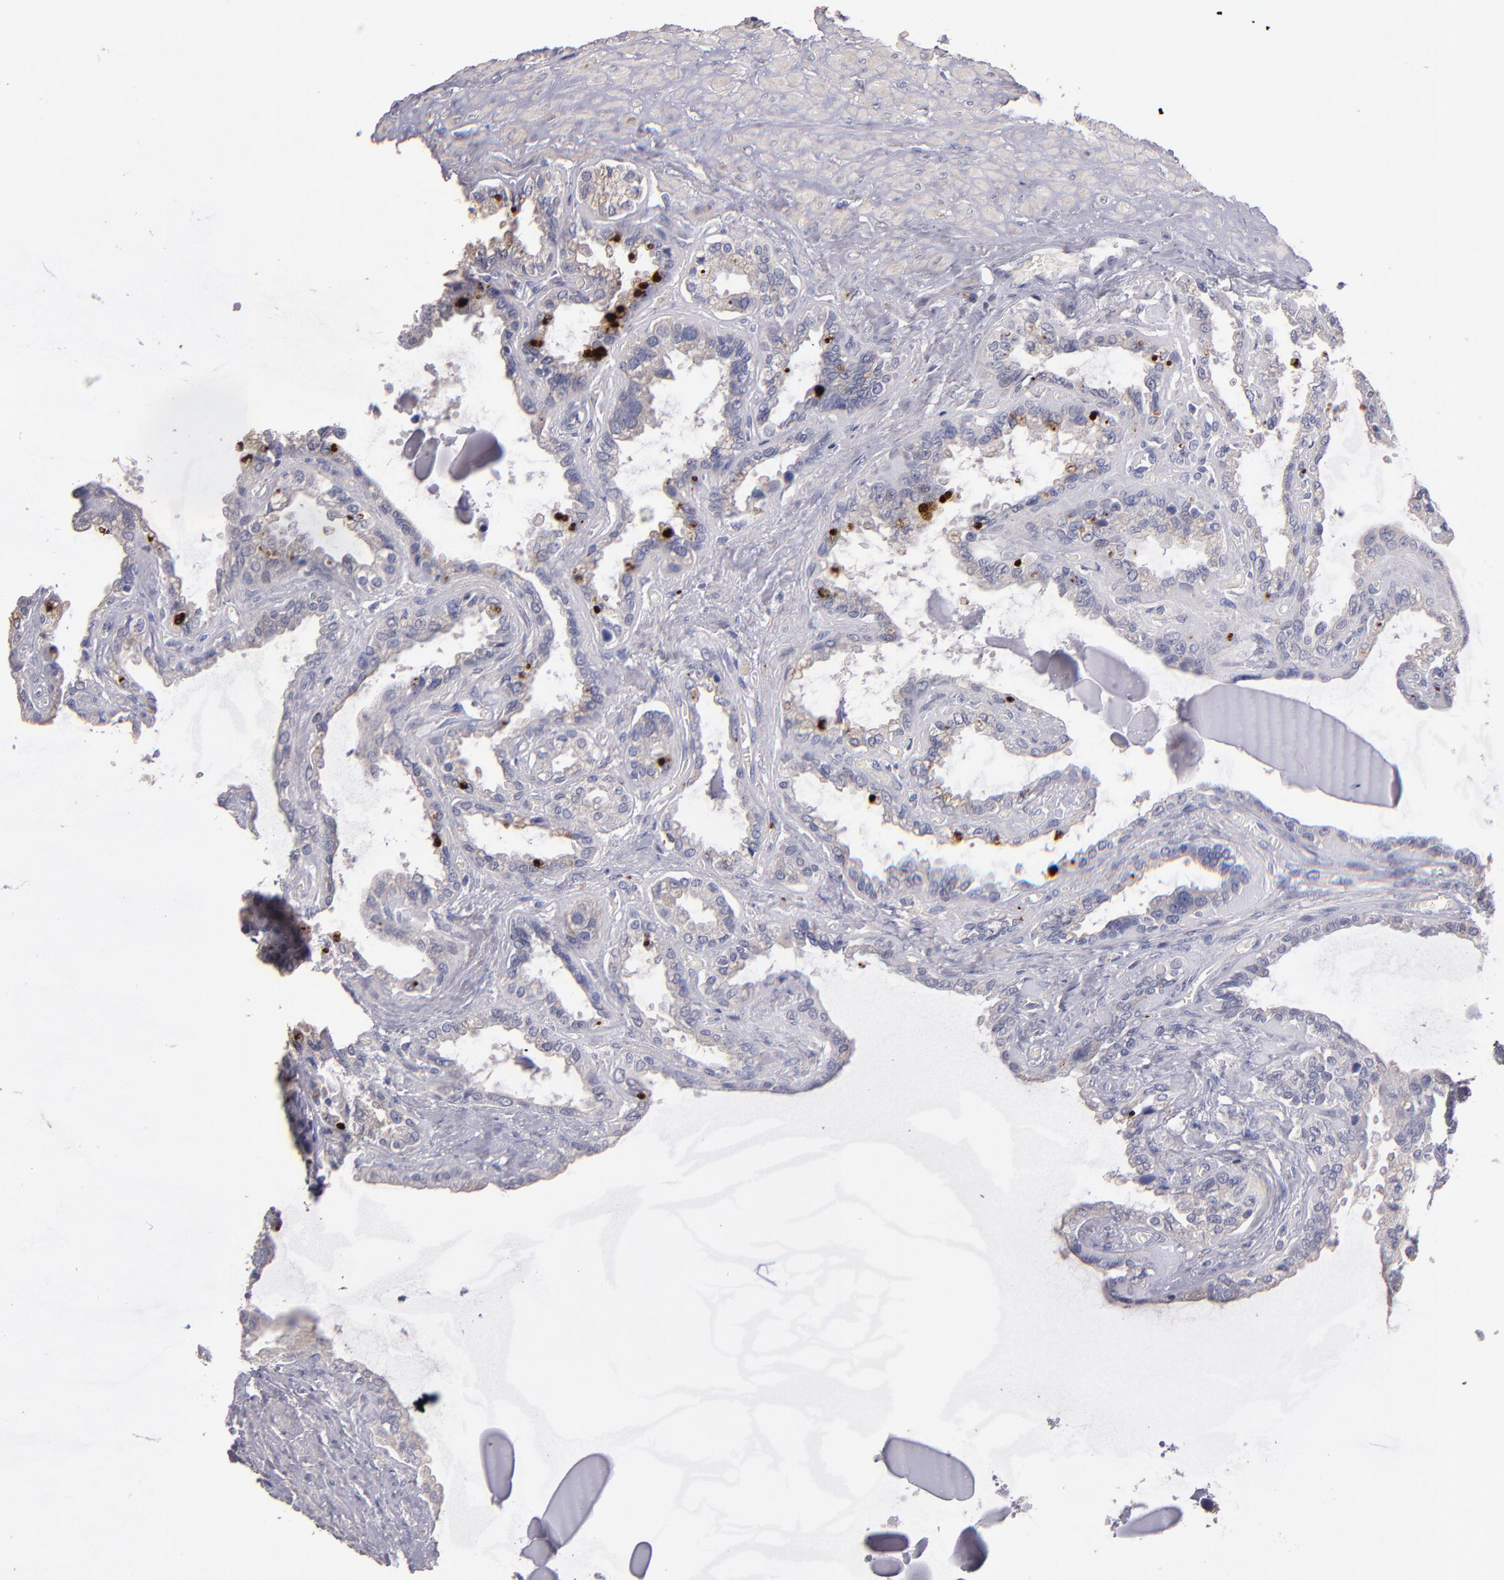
{"staining": {"intensity": "strong", "quantity": "<25%", "location": "cytoplasmic/membranous"}, "tissue": "seminal vesicle", "cell_type": "Glandular cells", "image_type": "normal", "snomed": [{"axis": "morphology", "description": "Normal tissue, NOS"}, {"axis": "morphology", "description": "Inflammation, NOS"}, {"axis": "topography", "description": "Urinary bladder"}, {"axis": "topography", "description": "Prostate"}, {"axis": "topography", "description": "Seminal veicle"}], "caption": "About <25% of glandular cells in unremarkable human seminal vesicle demonstrate strong cytoplasmic/membranous protein staining as visualized by brown immunohistochemical staining.", "gene": "MAGEE1", "patient": {"sex": "male", "age": 82}}